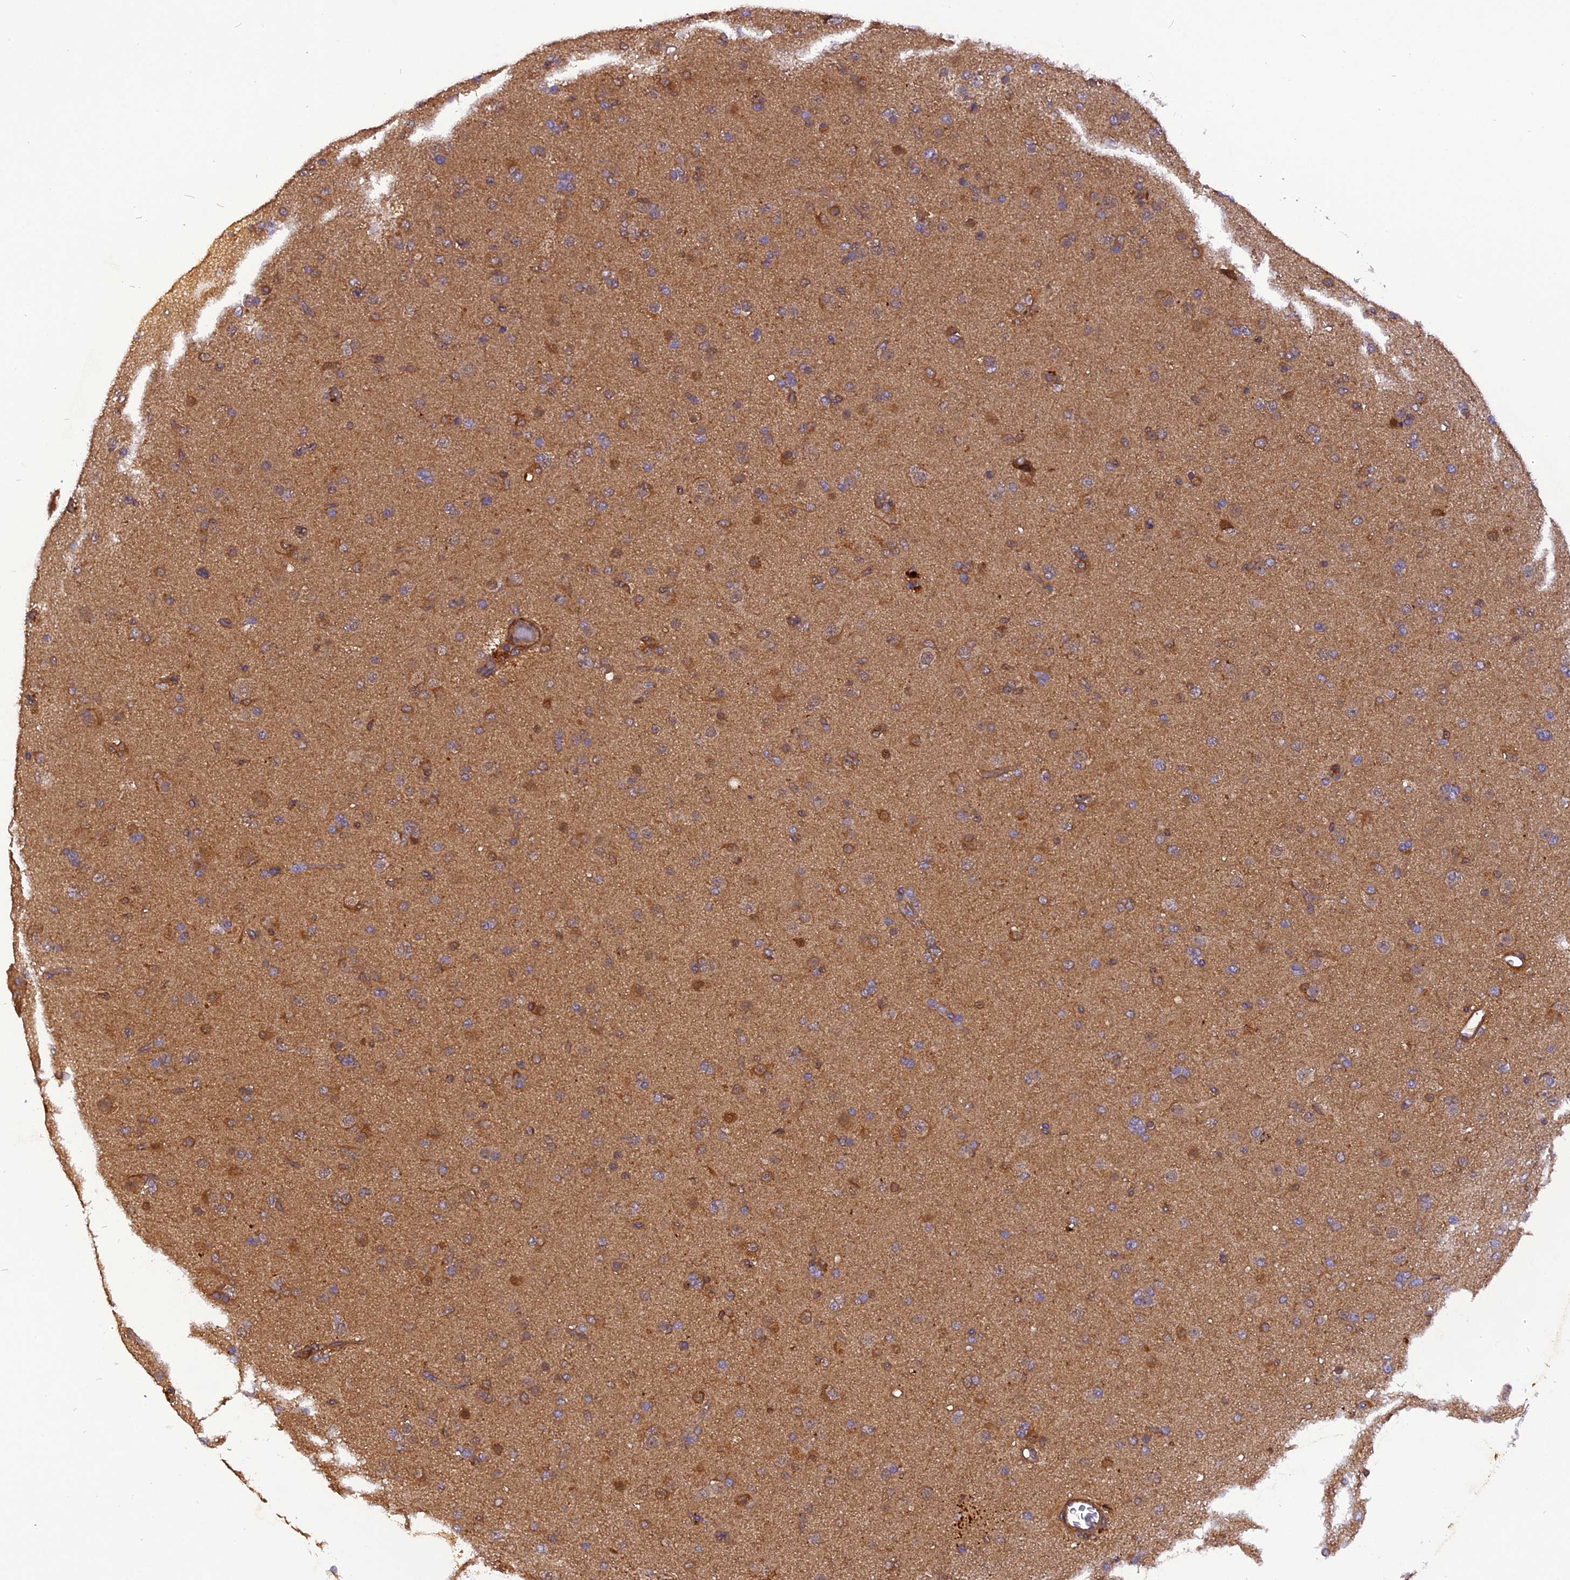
{"staining": {"intensity": "moderate", "quantity": "<25%", "location": "cytoplasmic/membranous"}, "tissue": "glioma", "cell_type": "Tumor cells", "image_type": "cancer", "snomed": [{"axis": "morphology", "description": "Glioma, malignant, Low grade"}, {"axis": "topography", "description": "Brain"}], "caption": "Human glioma stained with a protein marker reveals moderate staining in tumor cells.", "gene": "STOML1", "patient": {"sex": "male", "age": 65}}